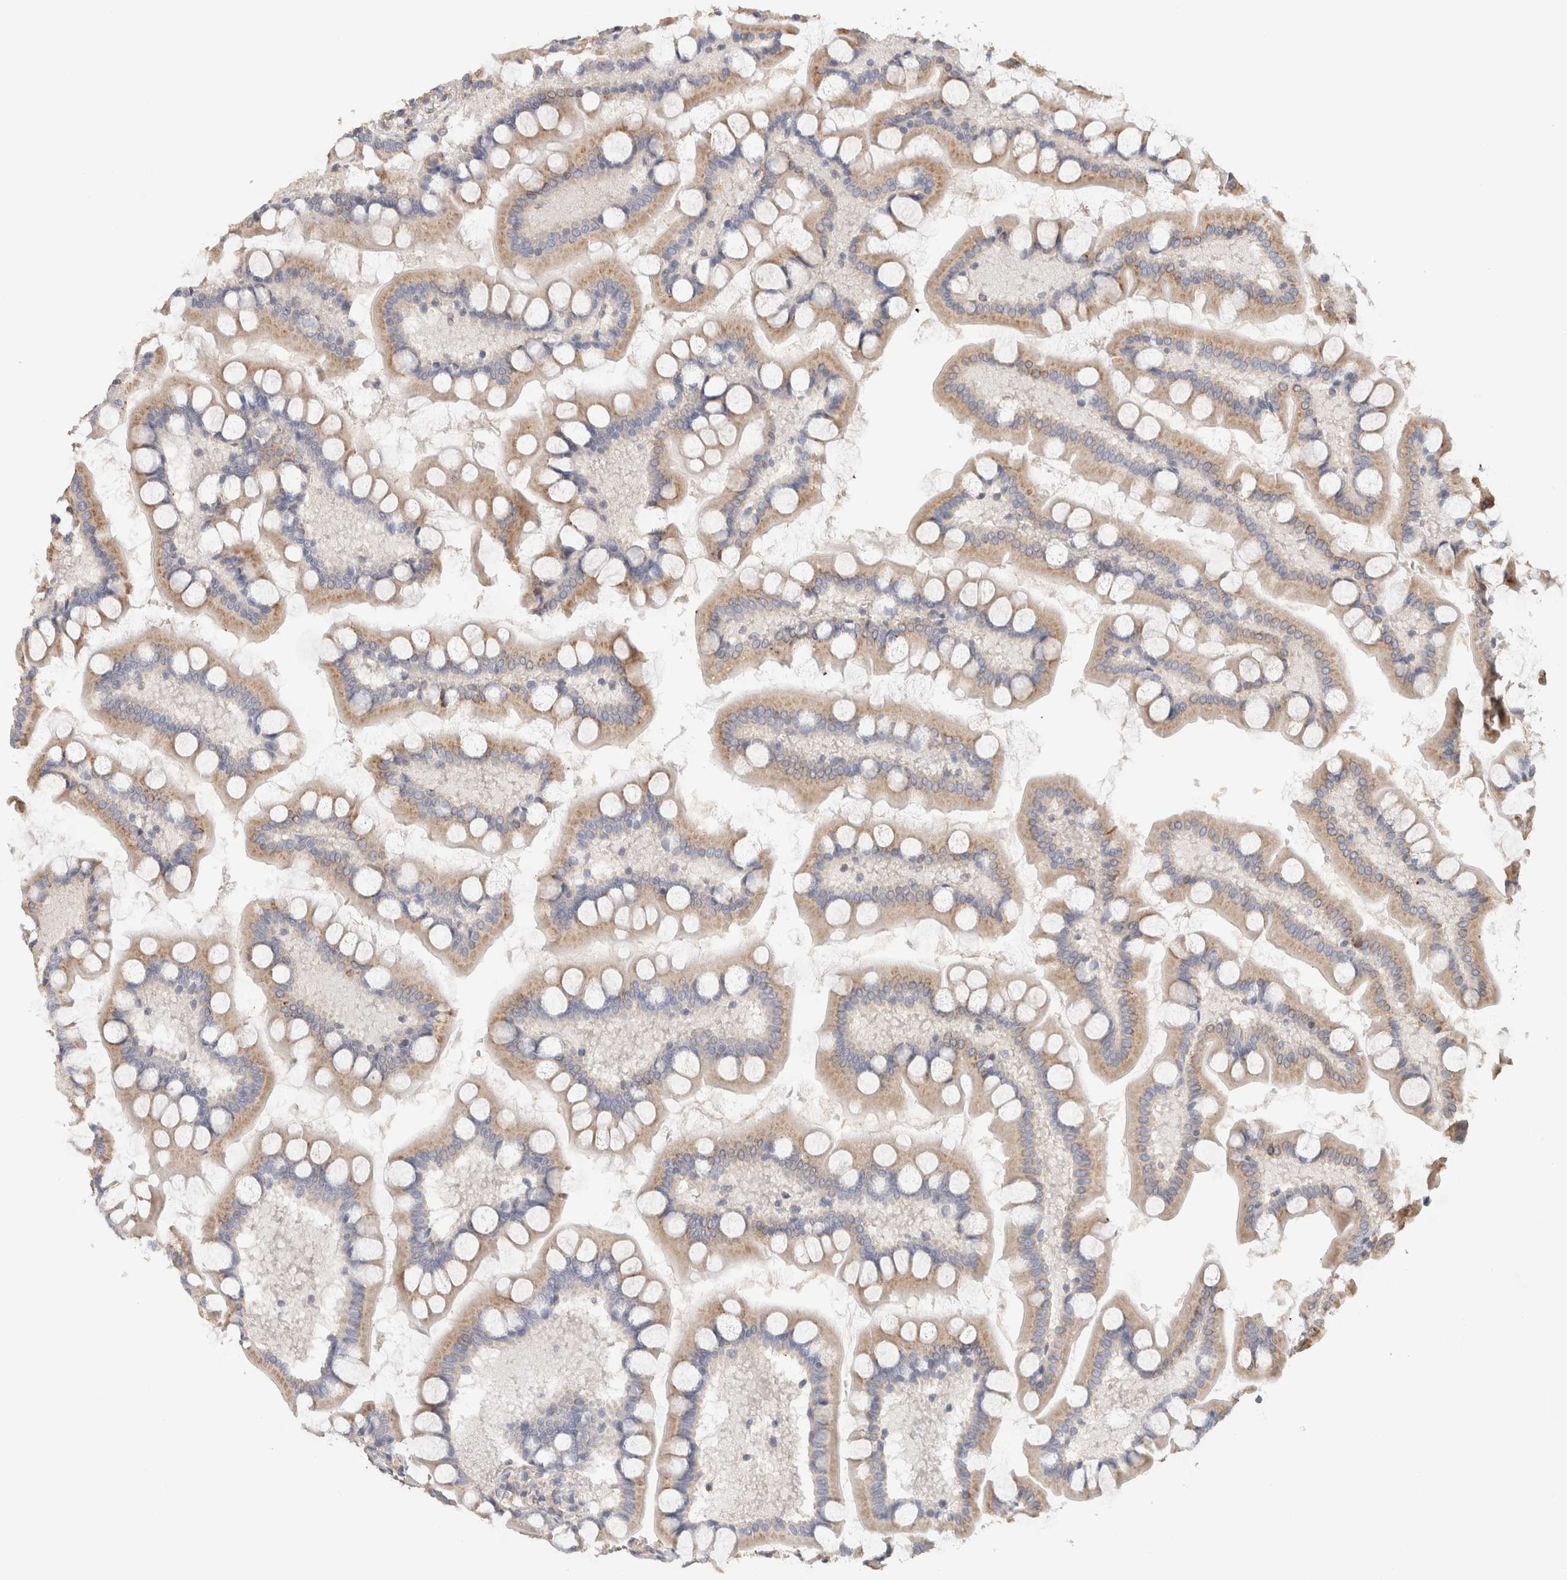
{"staining": {"intensity": "weak", "quantity": ">75%", "location": "cytoplasmic/membranous"}, "tissue": "small intestine", "cell_type": "Glandular cells", "image_type": "normal", "snomed": [{"axis": "morphology", "description": "Normal tissue, NOS"}, {"axis": "topography", "description": "Small intestine"}], "caption": "Protein staining of unremarkable small intestine demonstrates weak cytoplasmic/membranous staining in about >75% of glandular cells.", "gene": "PROS1", "patient": {"sex": "male", "age": 41}}